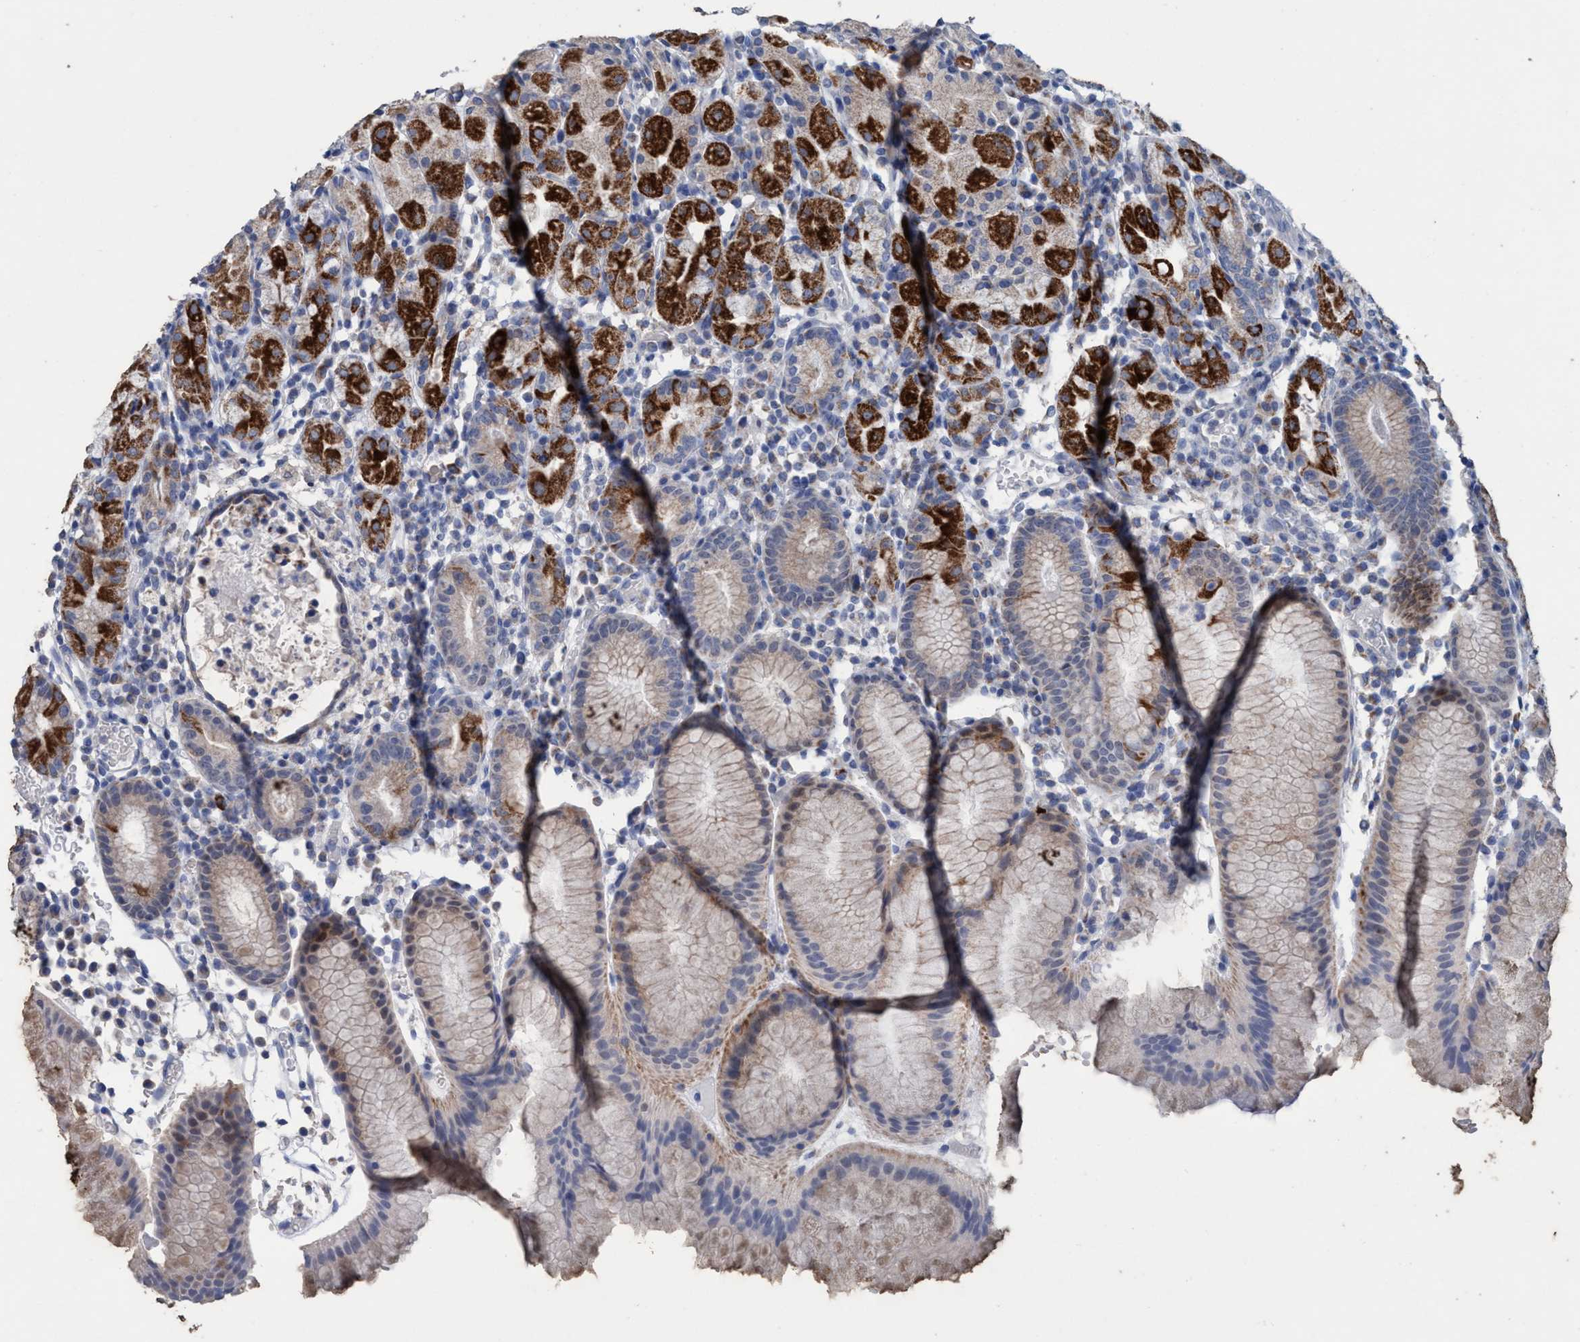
{"staining": {"intensity": "strong", "quantity": "25%-75%", "location": "cytoplasmic/membranous"}, "tissue": "stomach", "cell_type": "Glandular cells", "image_type": "normal", "snomed": [{"axis": "morphology", "description": "Normal tissue, NOS"}, {"axis": "topography", "description": "Stomach"}, {"axis": "topography", "description": "Stomach, lower"}], "caption": "Brown immunohistochemical staining in normal human stomach shows strong cytoplasmic/membranous staining in about 25%-75% of glandular cells.", "gene": "RSAD1", "patient": {"sex": "female", "age": 75}}